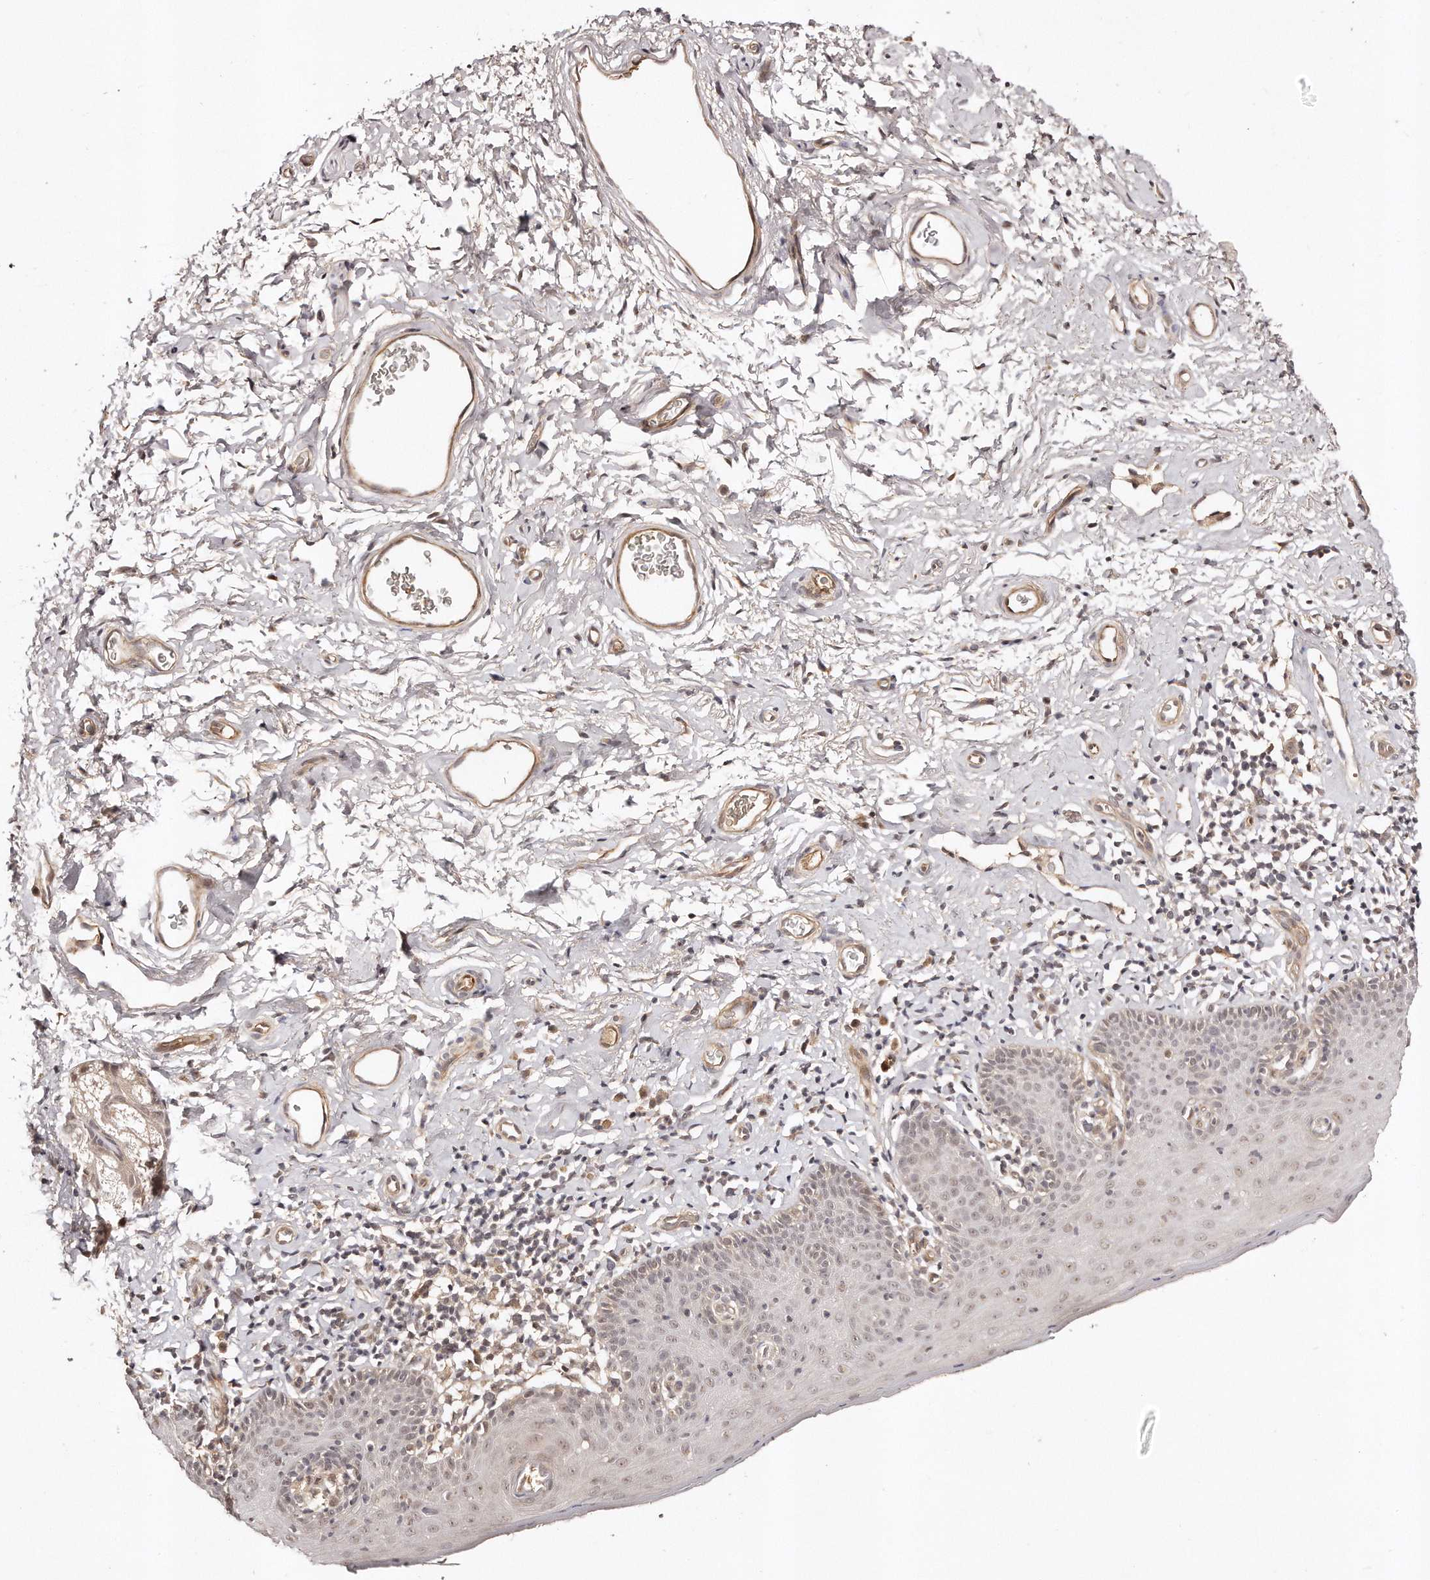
{"staining": {"intensity": "weak", "quantity": ">75%", "location": "nuclear"}, "tissue": "skin", "cell_type": "Epidermal cells", "image_type": "normal", "snomed": [{"axis": "morphology", "description": "Normal tissue, NOS"}, {"axis": "topography", "description": "Vulva"}], "caption": "The immunohistochemical stain shows weak nuclear staining in epidermal cells of unremarkable skin.", "gene": "SOX4", "patient": {"sex": "female", "age": 66}}